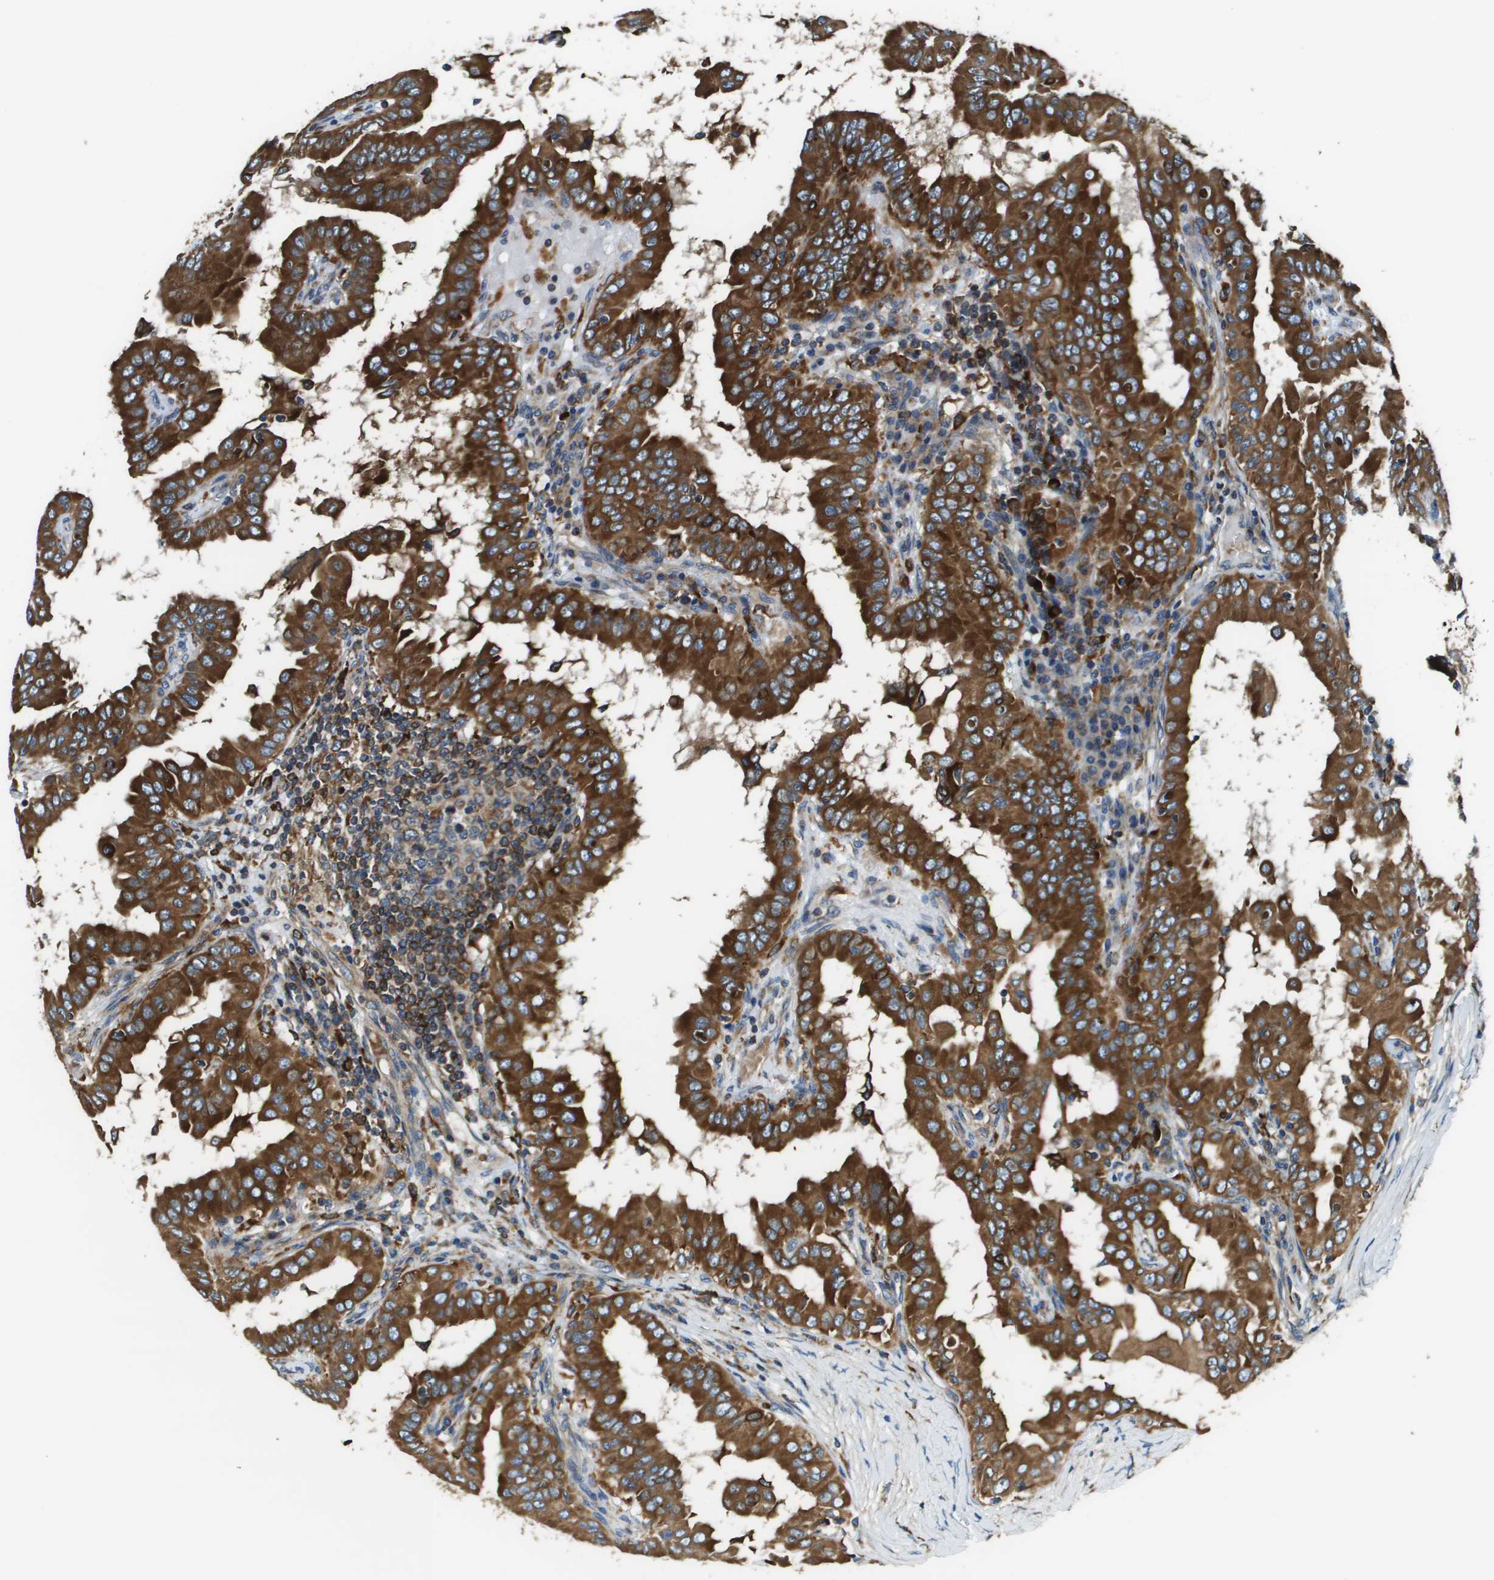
{"staining": {"intensity": "strong", "quantity": ">75%", "location": "cytoplasmic/membranous"}, "tissue": "thyroid cancer", "cell_type": "Tumor cells", "image_type": "cancer", "snomed": [{"axis": "morphology", "description": "Papillary adenocarcinoma, NOS"}, {"axis": "topography", "description": "Thyroid gland"}], "caption": "High-magnification brightfield microscopy of thyroid cancer stained with DAB (3,3'-diaminobenzidine) (brown) and counterstained with hematoxylin (blue). tumor cells exhibit strong cytoplasmic/membranous positivity is appreciated in about>75% of cells.", "gene": "CNPY3", "patient": {"sex": "male", "age": 33}}